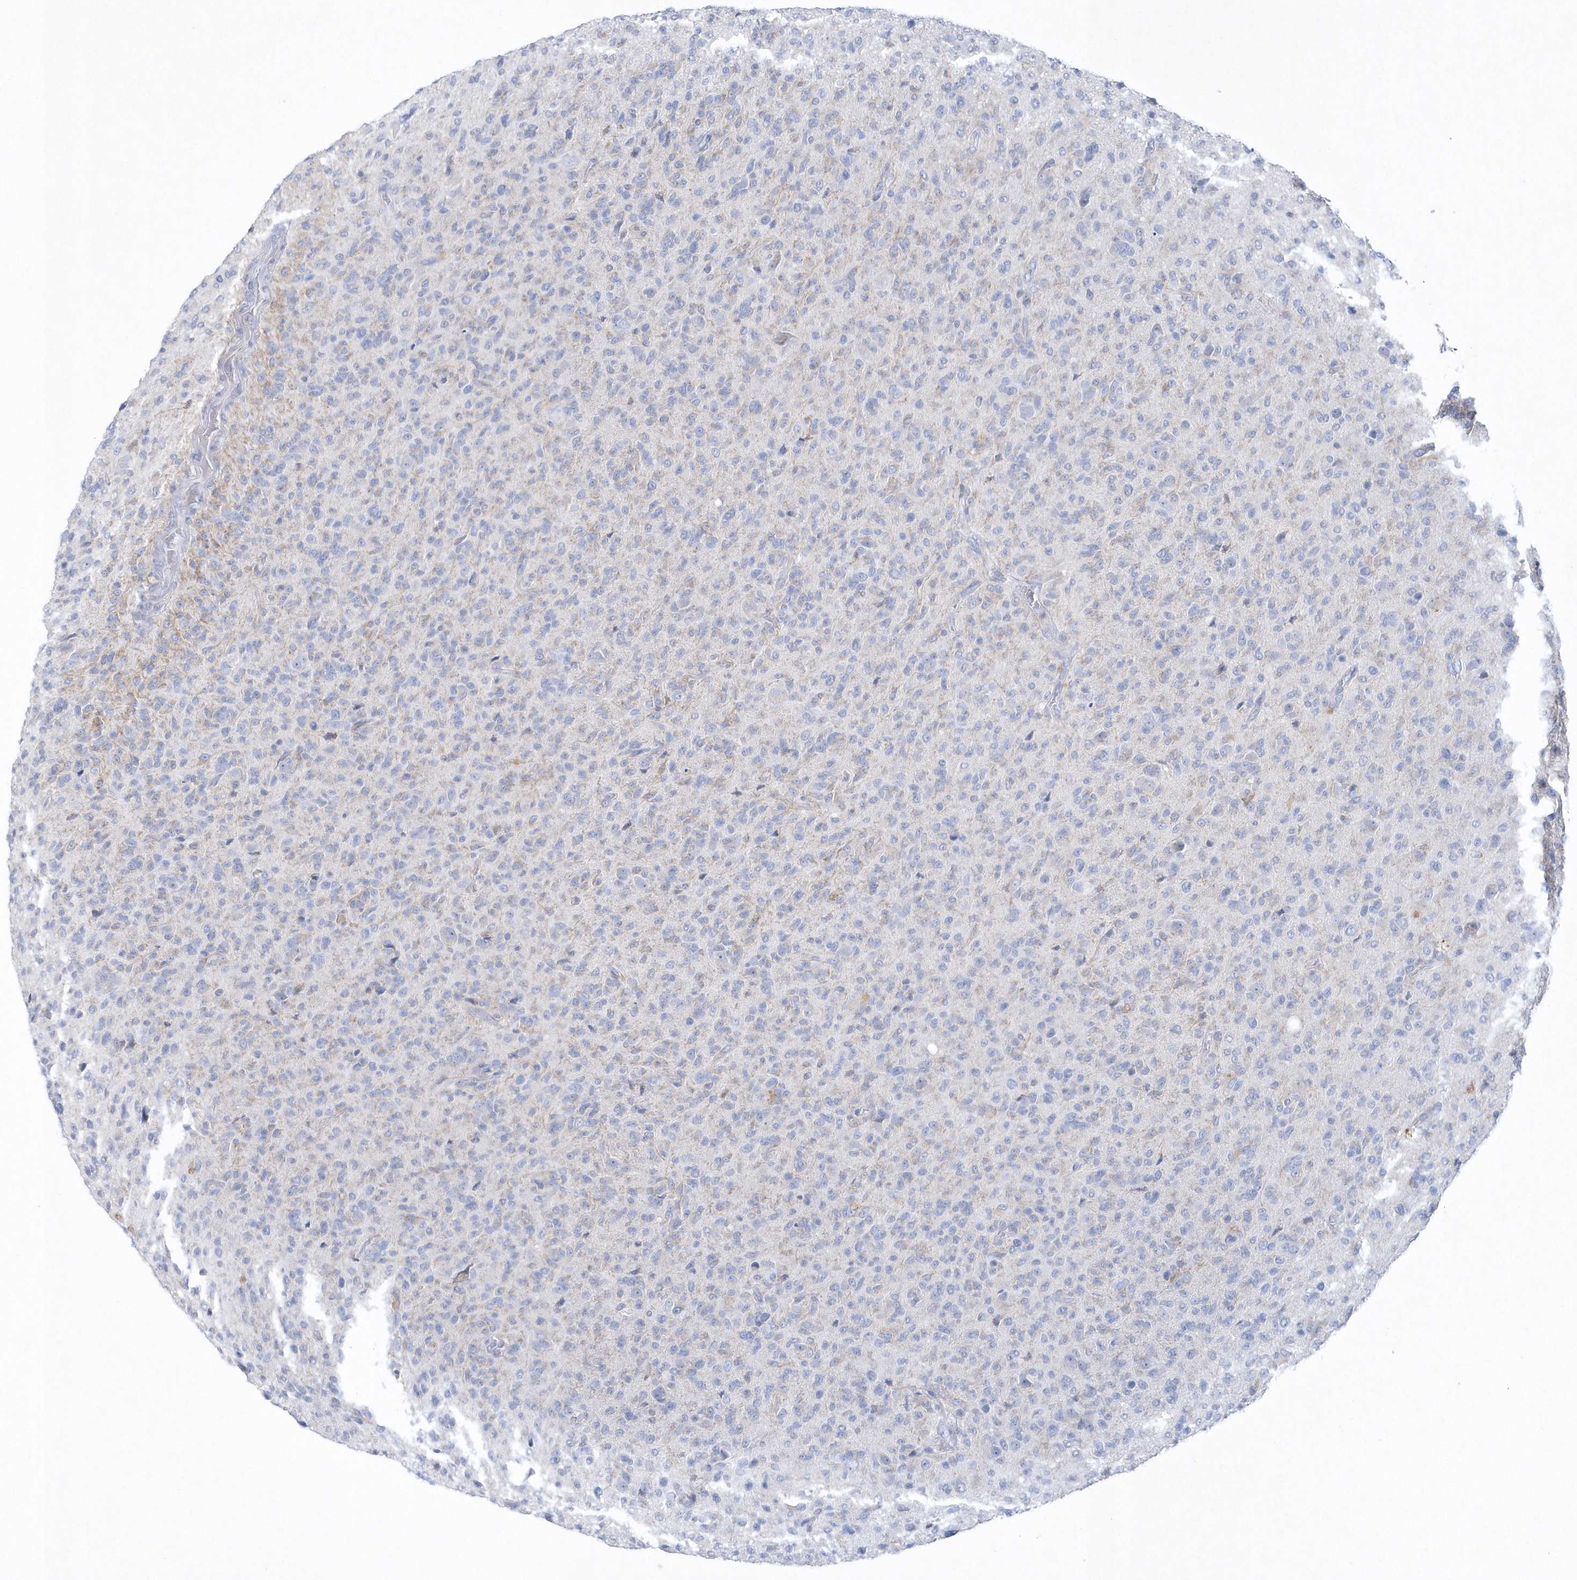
{"staining": {"intensity": "negative", "quantity": "none", "location": "none"}, "tissue": "glioma", "cell_type": "Tumor cells", "image_type": "cancer", "snomed": [{"axis": "morphology", "description": "Glioma, malignant, High grade"}, {"axis": "topography", "description": "Brain"}], "caption": "This is an immunohistochemistry (IHC) photomicrograph of glioma. There is no staining in tumor cells.", "gene": "NIPAL1", "patient": {"sex": "female", "age": 57}}